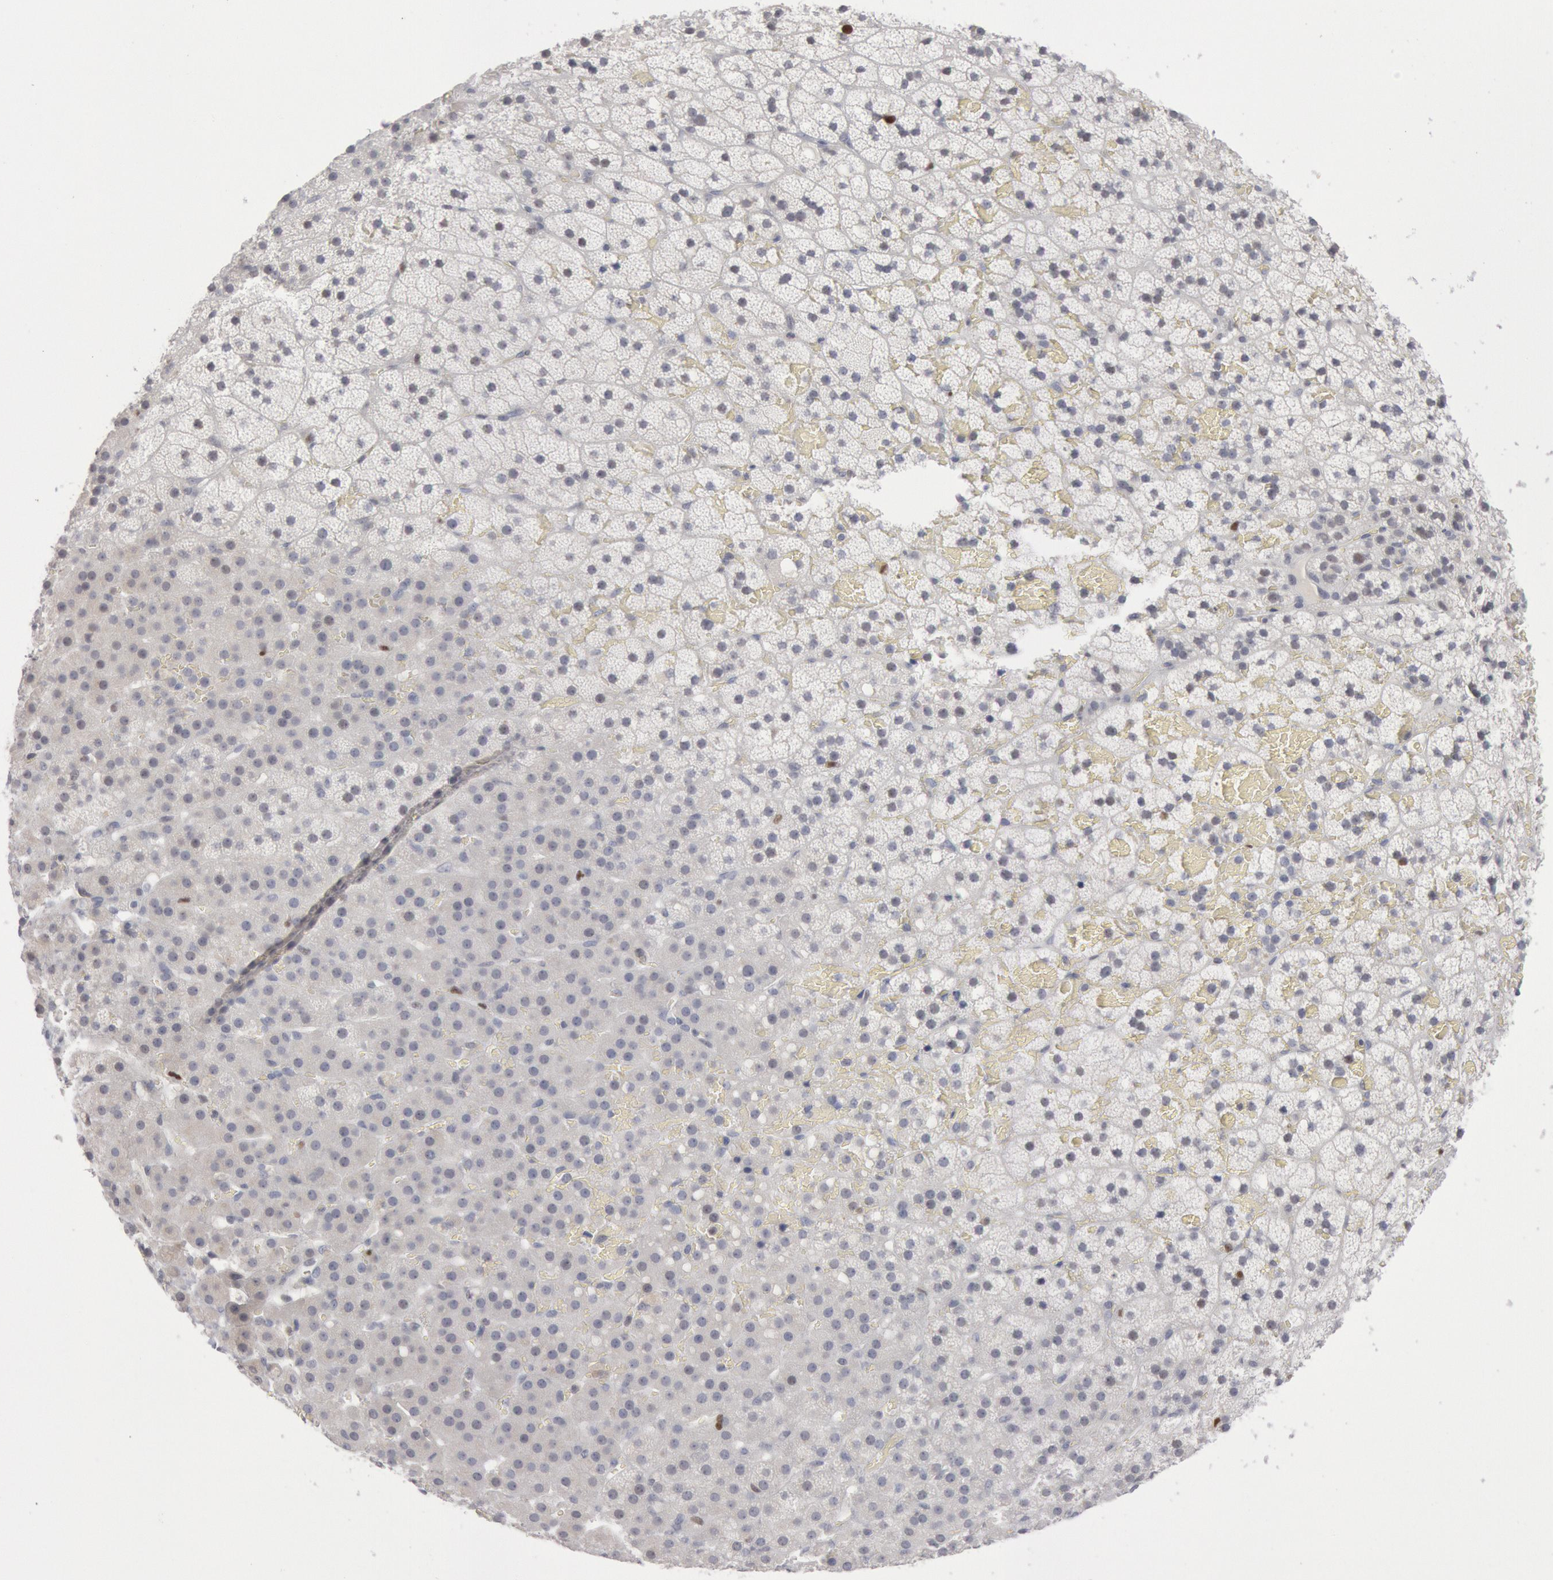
{"staining": {"intensity": "negative", "quantity": "none", "location": "none"}, "tissue": "adrenal gland", "cell_type": "Glandular cells", "image_type": "normal", "snomed": [{"axis": "morphology", "description": "Normal tissue, NOS"}, {"axis": "topography", "description": "Adrenal gland"}], "caption": "IHC photomicrograph of unremarkable adrenal gland: human adrenal gland stained with DAB (3,3'-diaminobenzidine) reveals no significant protein expression in glandular cells. (Brightfield microscopy of DAB IHC at high magnification).", "gene": "WDHD1", "patient": {"sex": "male", "age": 35}}